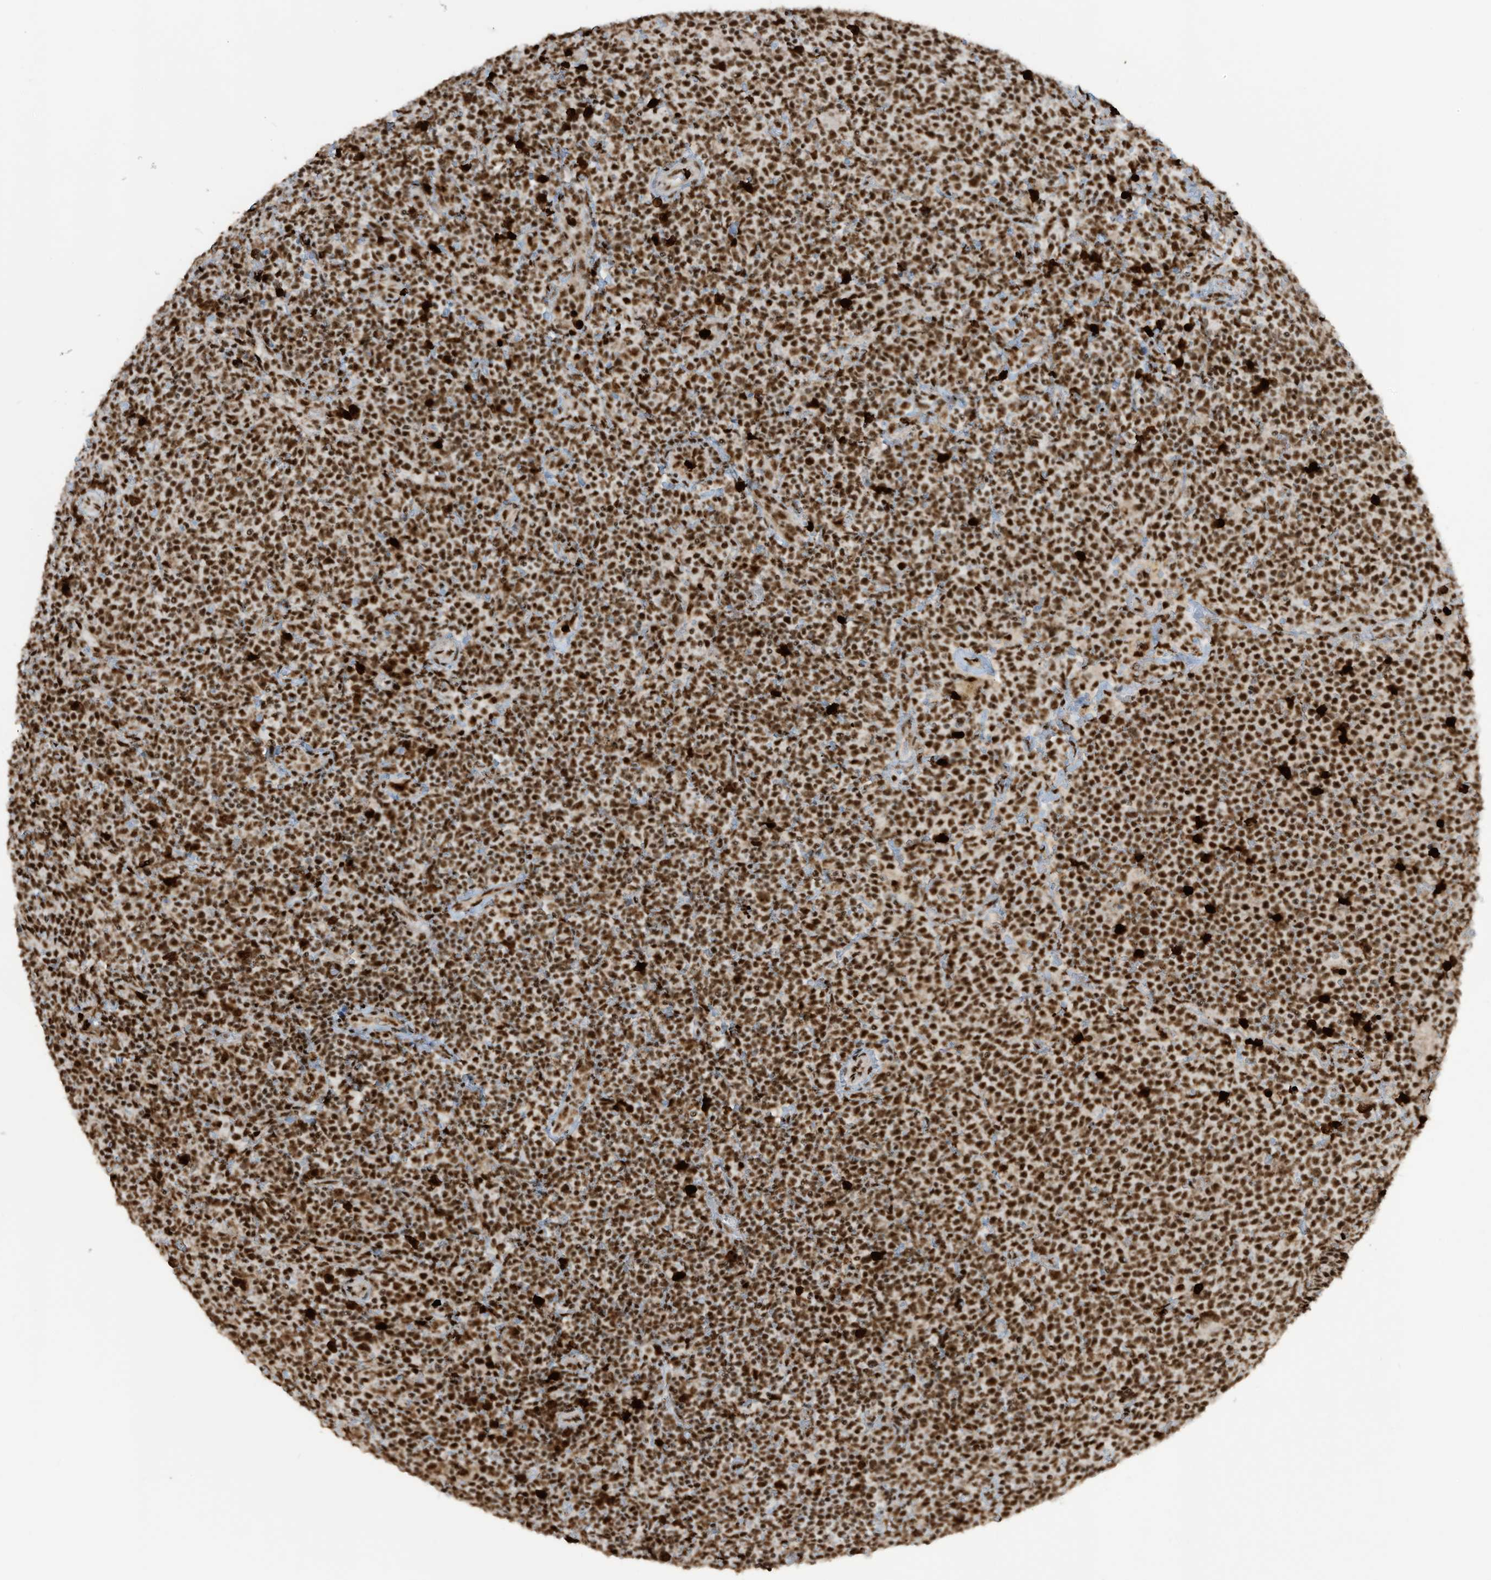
{"staining": {"intensity": "strong", "quantity": ">75%", "location": "nuclear"}, "tissue": "lymphoma", "cell_type": "Tumor cells", "image_type": "cancer", "snomed": [{"axis": "morphology", "description": "Malignant lymphoma, non-Hodgkin's type, High grade"}, {"axis": "topography", "description": "Lymph node"}], "caption": "Immunohistochemical staining of high-grade malignant lymphoma, non-Hodgkin's type reveals high levels of strong nuclear staining in about >75% of tumor cells.", "gene": "LBH", "patient": {"sex": "male", "age": 61}}